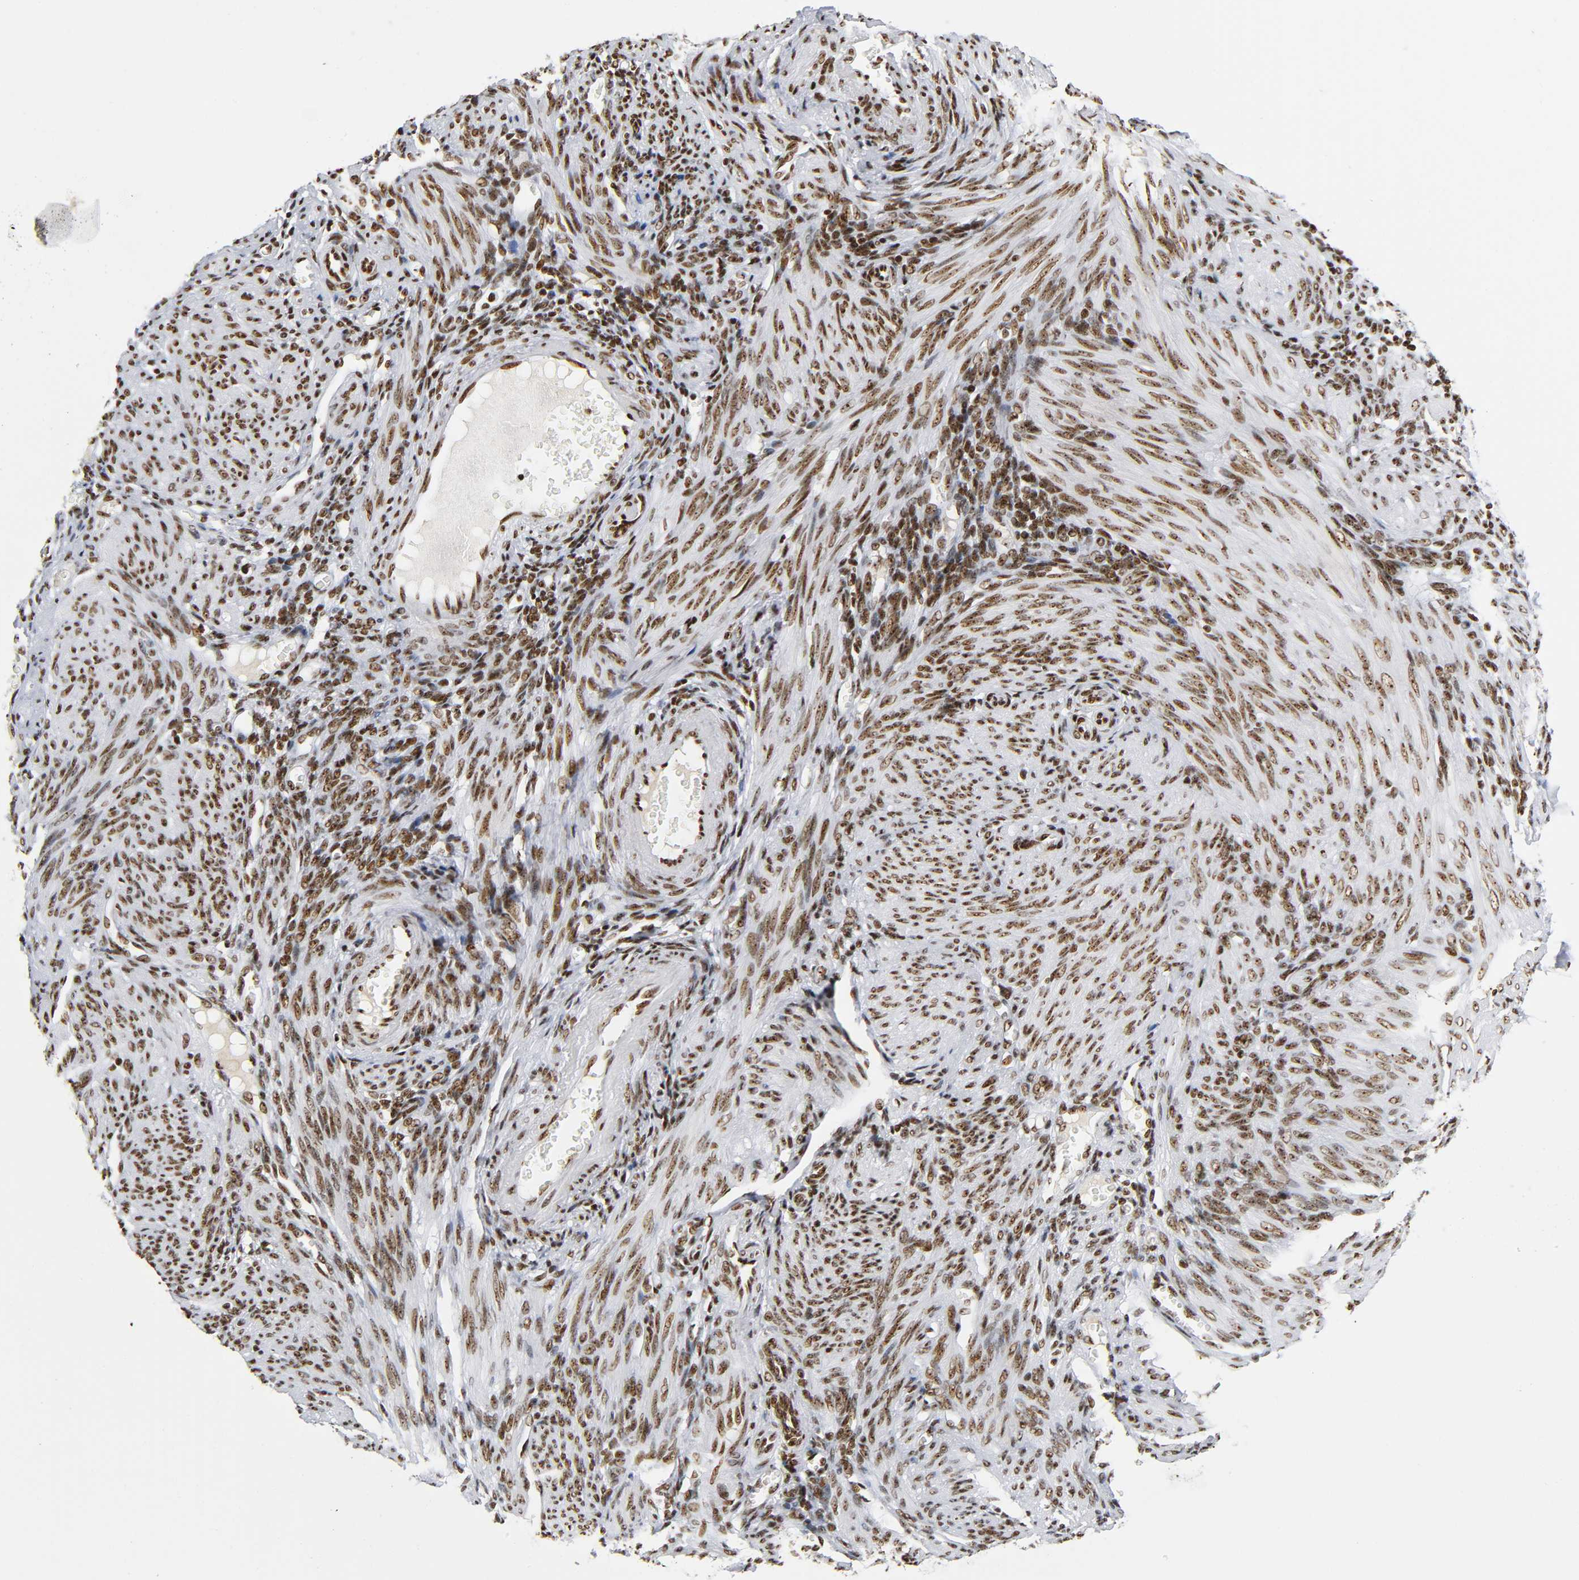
{"staining": {"intensity": "moderate", "quantity": ">75%", "location": "nuclear"}, "tissue": "endometrium", "cell_type": "Cells in endometrial stroma", "image_type": "normal", "snomed": [{"axis": "morphology", "description": "Normal tissue, NOS"}, {"axis": "topography", "description": "Endometrium"}], "caption": "Immunohistochemical staining of unremarkable human endometrium demonstrates >75% levels of moderate nuclear protein staining in approximately >75% of cells in endometrial stroma. Using DAB (brown) and hematoxylin (blue) stains, captured at high magnification using brightfield microscopy.", "gene": "UBTF", "patient": {"sex": "female", "age": 72}}